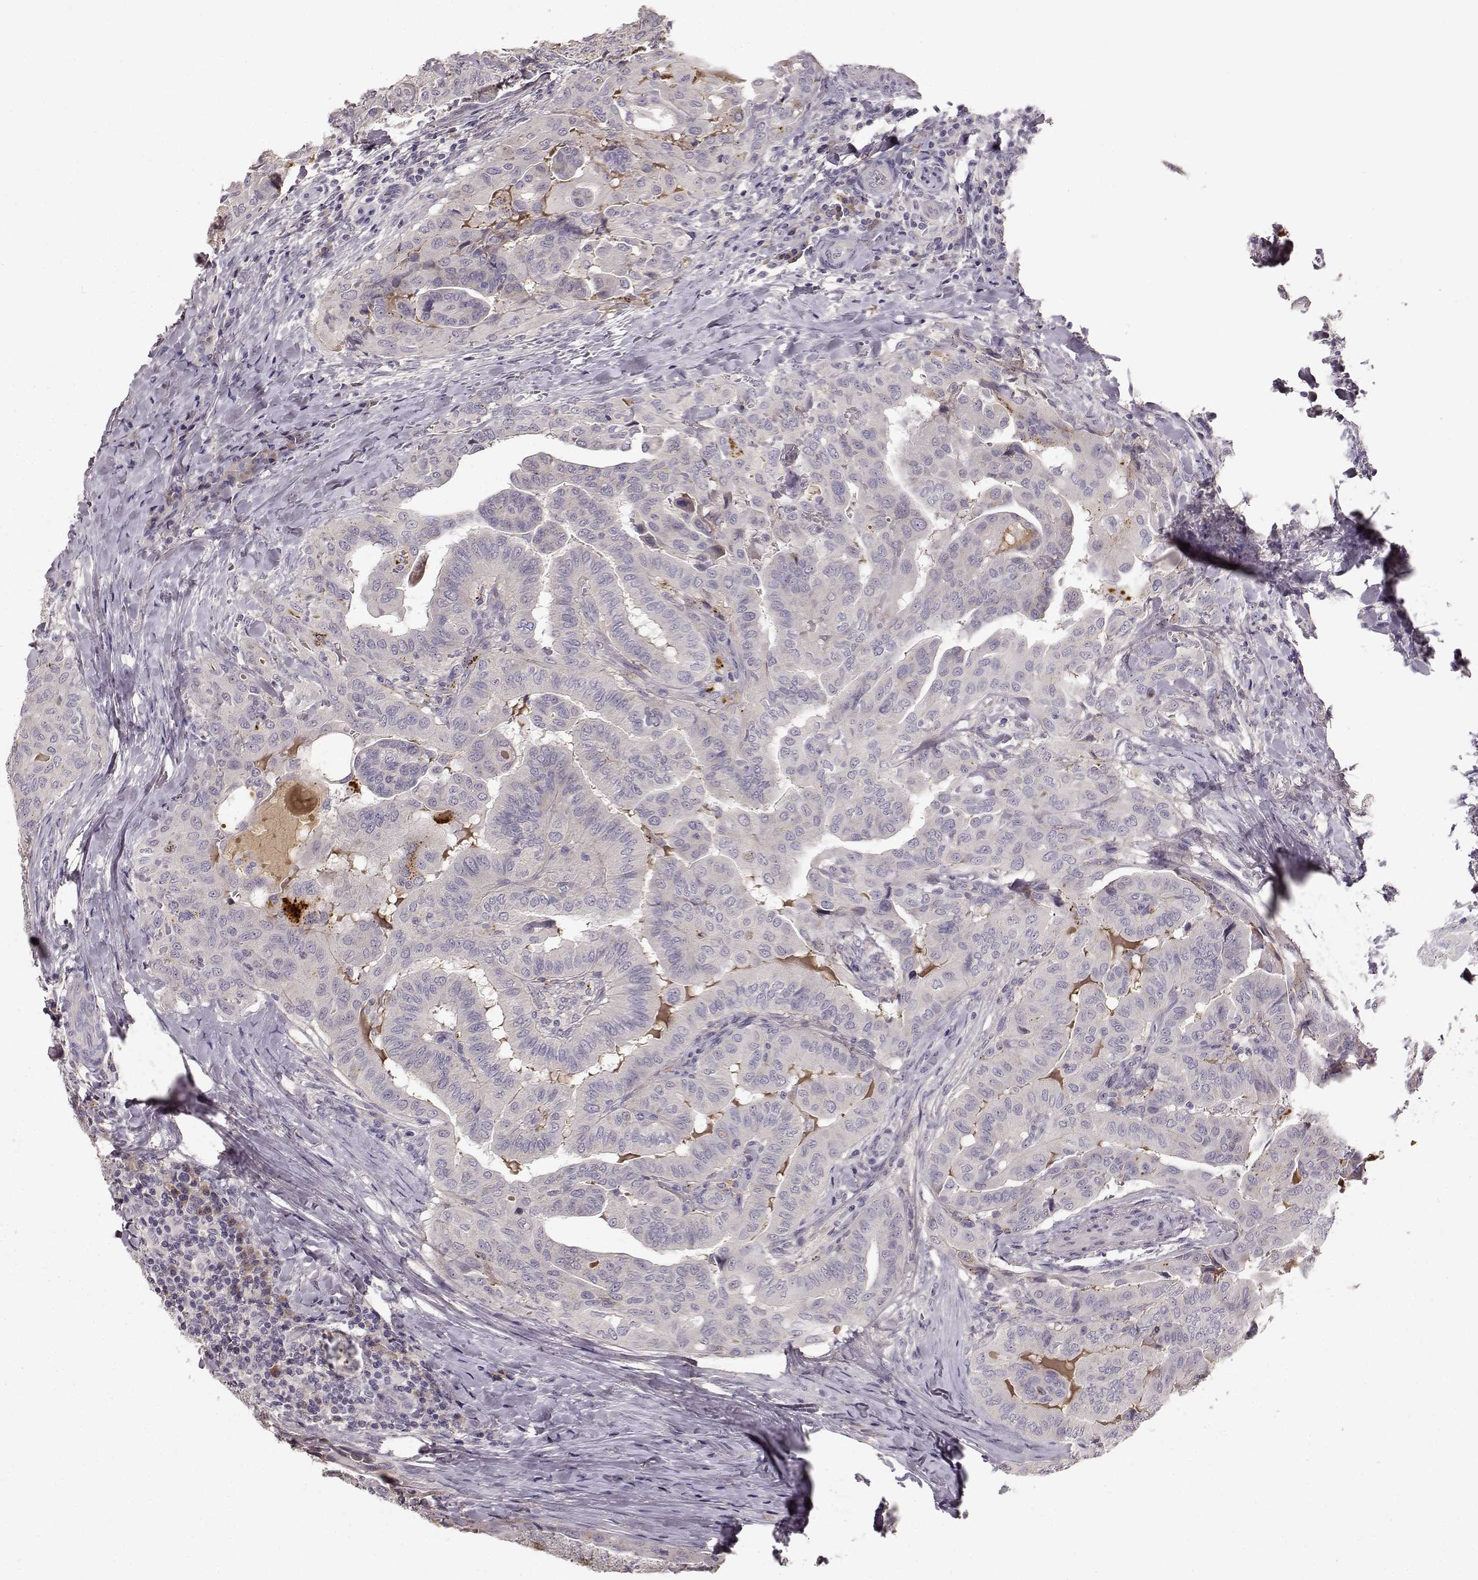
{"staining": {"intensity": "negative", "quantity": "none", "location": "none"}, "tissue": "thyroid cancer", "cell_type": "Tumor cells", "image_type": "cancer", "snomed": [{"axis": "morphology", "description": "Papillary adenocarcinoma, NOS"}, {"axis": "topography", "description": "Thyroid gland"}], "caption": "A histopathology image of human thyroid papillary adenocarcinoma is negative for staining in tumor cells.", "gene": "YJEFN3", "patient": {"sex": "female", "age": 68}}